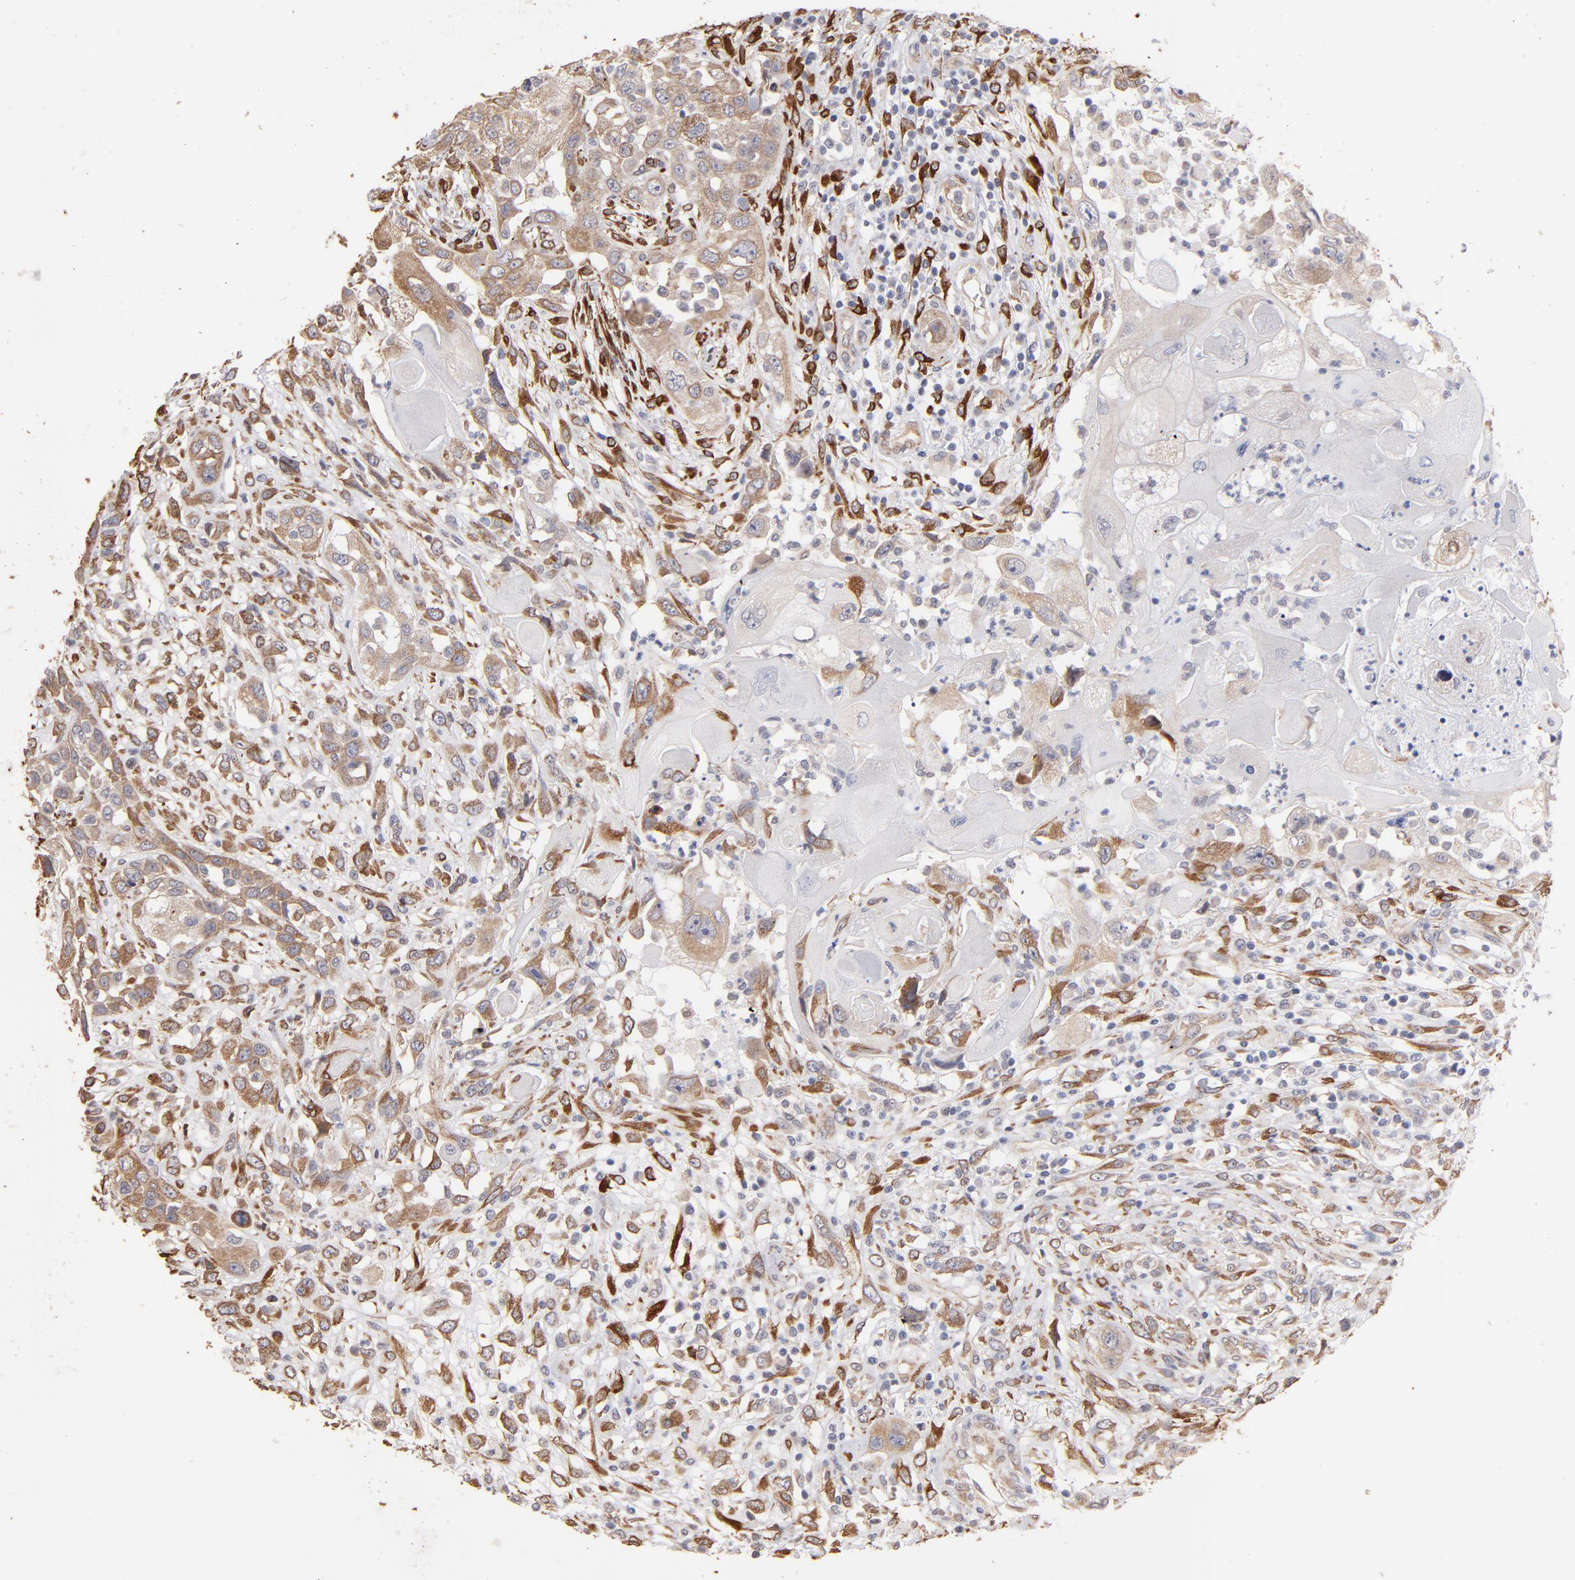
{"staining": {"intensity": "moderate", "quantity": ">75%", "location": "cytoplasmic/membranous"}, "tissue": "head and neck cancer", "cell_type": "Tumor cells", "image_type": "cancer", "snomed": [{"axis": "morphology", "description": "Neoplasm, malignant, NOS"}, {"axis": "topography", "description": "Salivary gland"}, {"axis": "topography", "description": "Head-Neck"}], "caption": "Malignant neoplasm (head and neck) stained for a protein demonstrates moderate cytoplasmic/membranous positivity in tumor cells.", "gene": "PGRMC1", "patient": {"sex": "male", "age": 43}}